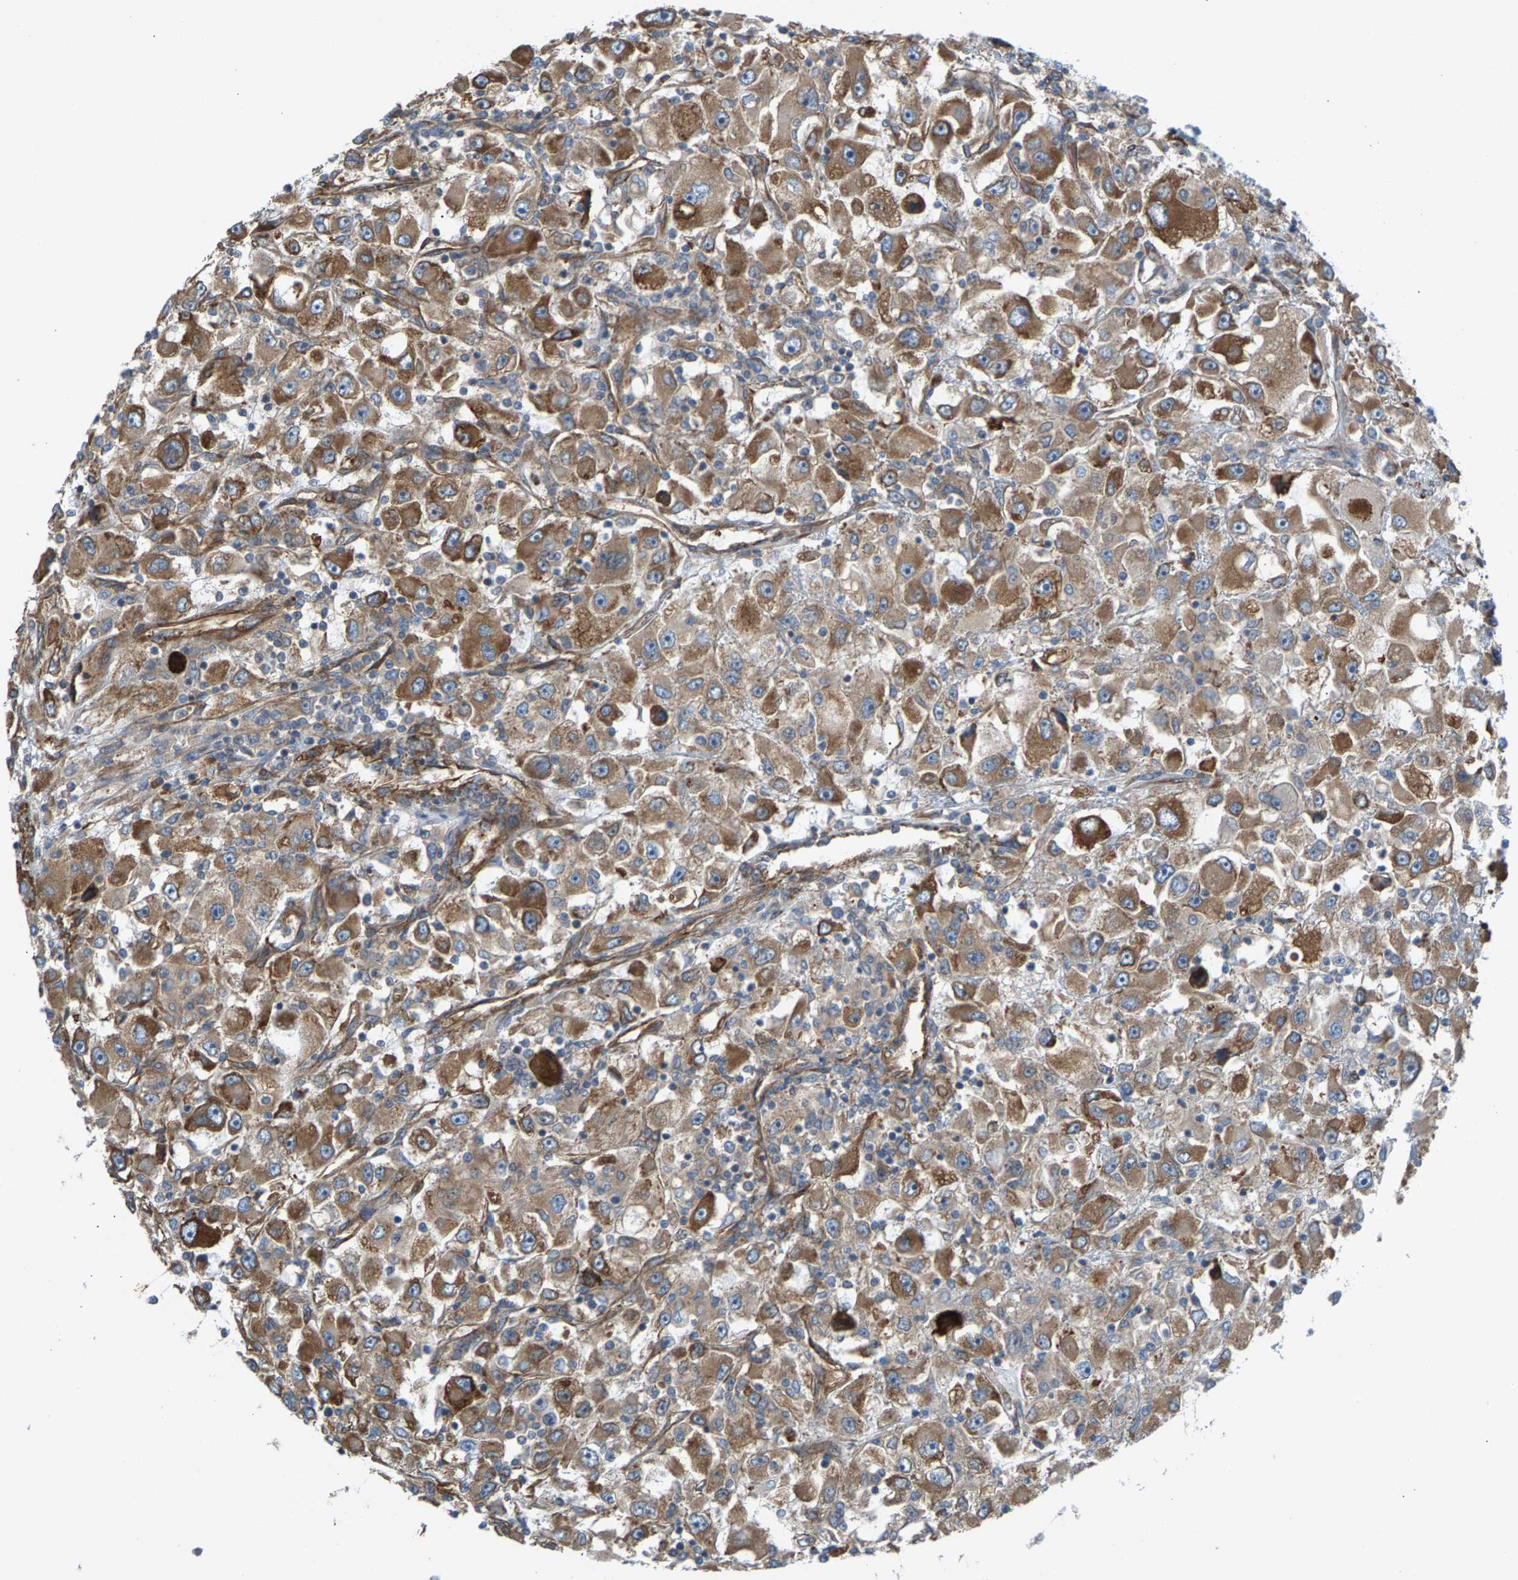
{"staining": {"intensity": "moderate", "quantity": ">75%", "location": "cytoplasmic/membranous"}, "tissue": "renal cancer", "cell_type": "Tumor cells", "image_type": "cancer", "snomed": [{"axis": "morphology", "description": "Adenocarcinoma, NOS"}, {"axis": "topography", "description": "Kidney"}], "caption": "Immunohistochemical staining of renal cancer exhibits moderate cytoplasmic/membranous protein positivity in approximately >75% of tumor cells.", "gene": "PDCL", "patient": {"sex": "female", "age": 52}}